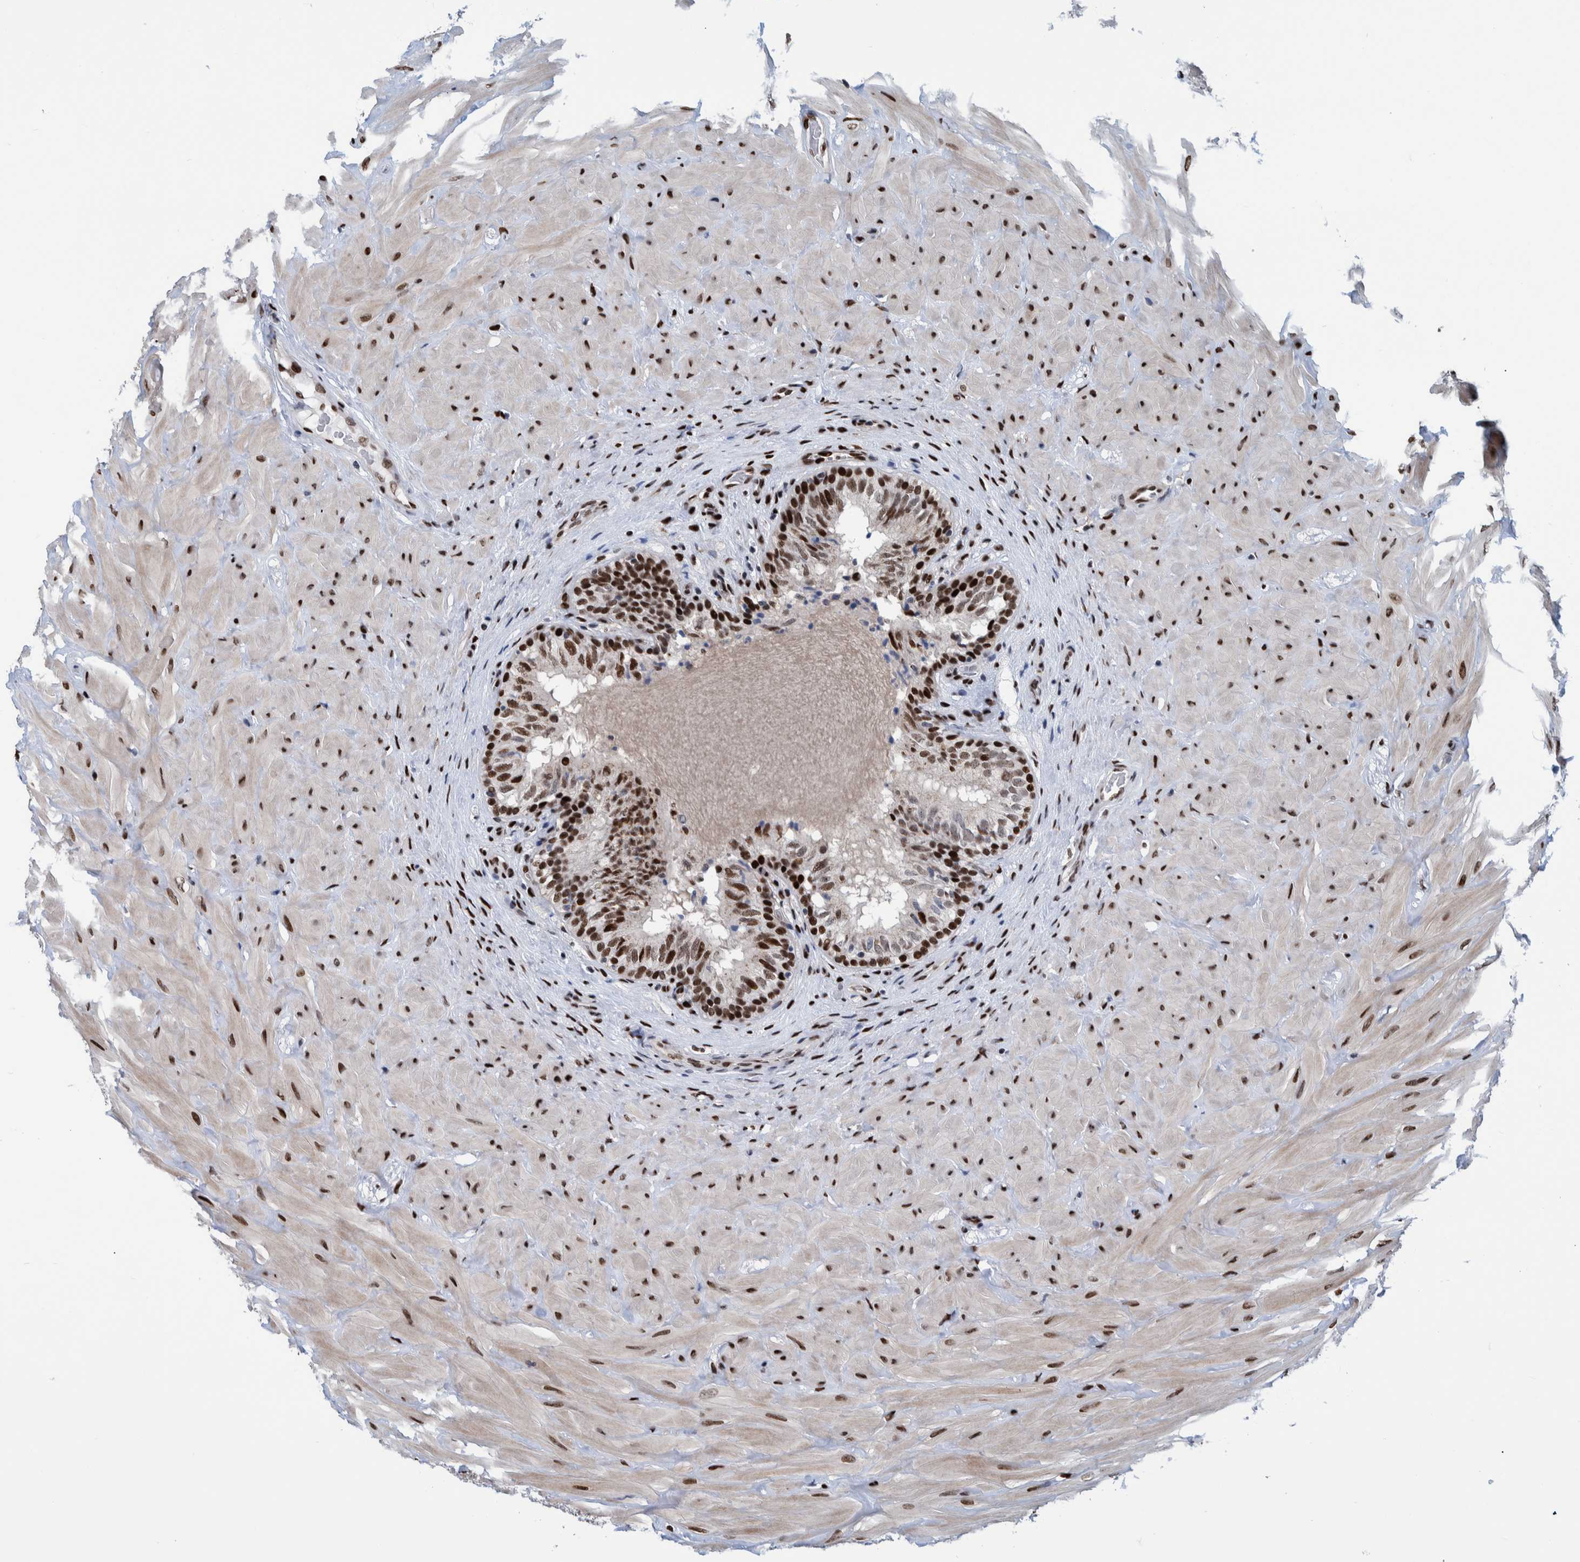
{"staining": {"intensity": "strong", "quantity": ">75%", "location": "nuclear"}, "tissue": "epididymis", "cell_type": "Glandular cells", "image_type": "normal", "snomed": [{"axis": "morphology", "description": "Normal tissue, NOS"}, {"axis": "topography", "description": "Soft tissue"}, {"axis": "topography", "description": "Epididymis"}], "caption": "Brown immunohistochemical staining in benign epididymis demonstrates strong nuclear positivity in approximately >75% of glandular cells.", "gene": "HEATR9", "patient": {"sex": "male", "age": 26}}